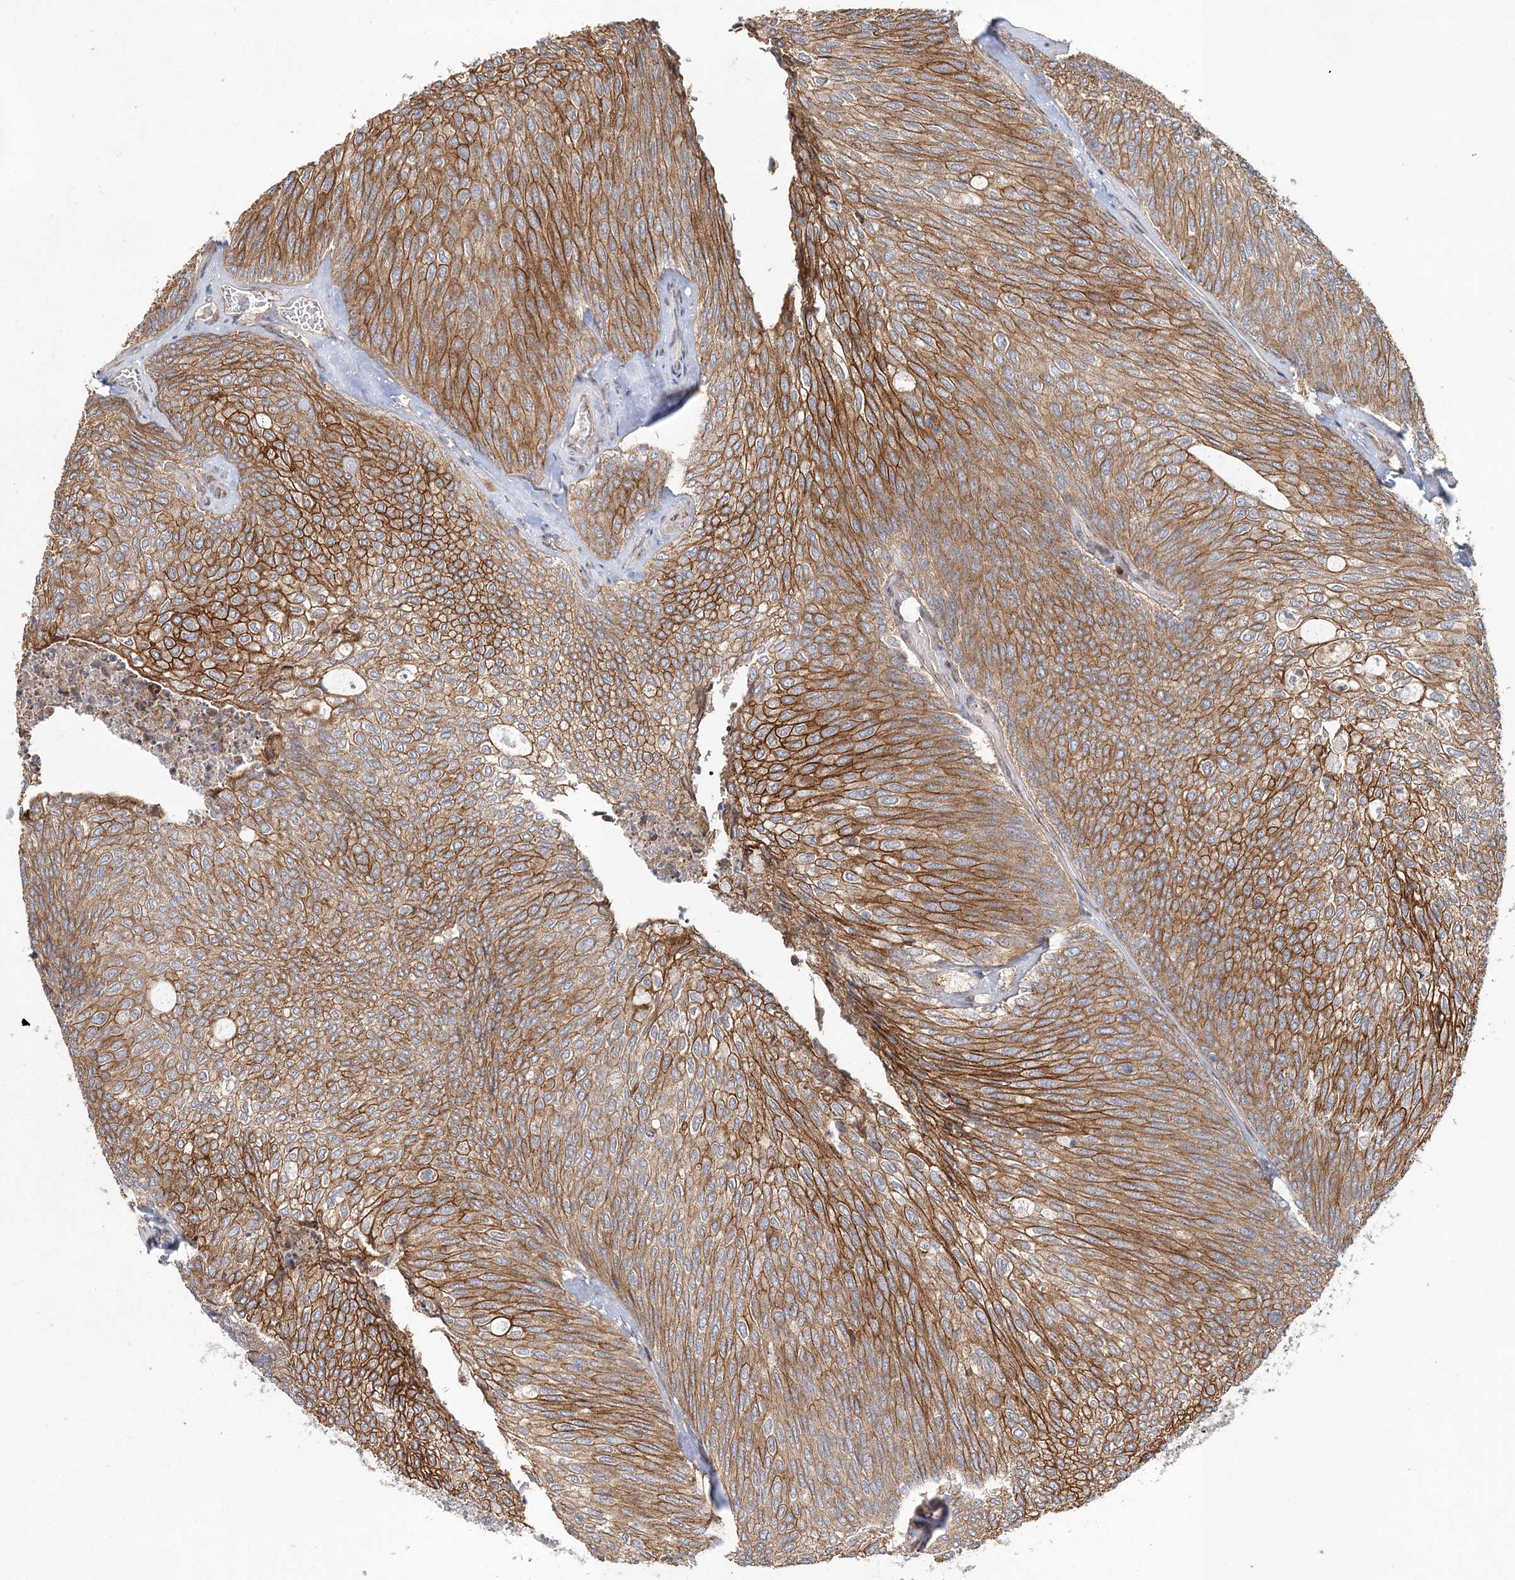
{"staining": {"intensity": "moderate", "quantity": ">75%", "location": "cytoplasmic/membranous"}, "tissue": "urothelial cancer", "cell_type": "Tumor cells", "image_type": "cancer", "snomed": [{"axis": "morphology", "description": "Urothelial carcinoma, Low grade"}, {"axis": "topography", "description": "Urinary bladder"}], "caption": "An image of low-grade urothelial carcinoma stained for a protein exhibits moderate cytoplasmic/membranous brown staining in tumor cells.", "gene": "ZFYVE16", "patient": {"sex": "female", "age": 79}}